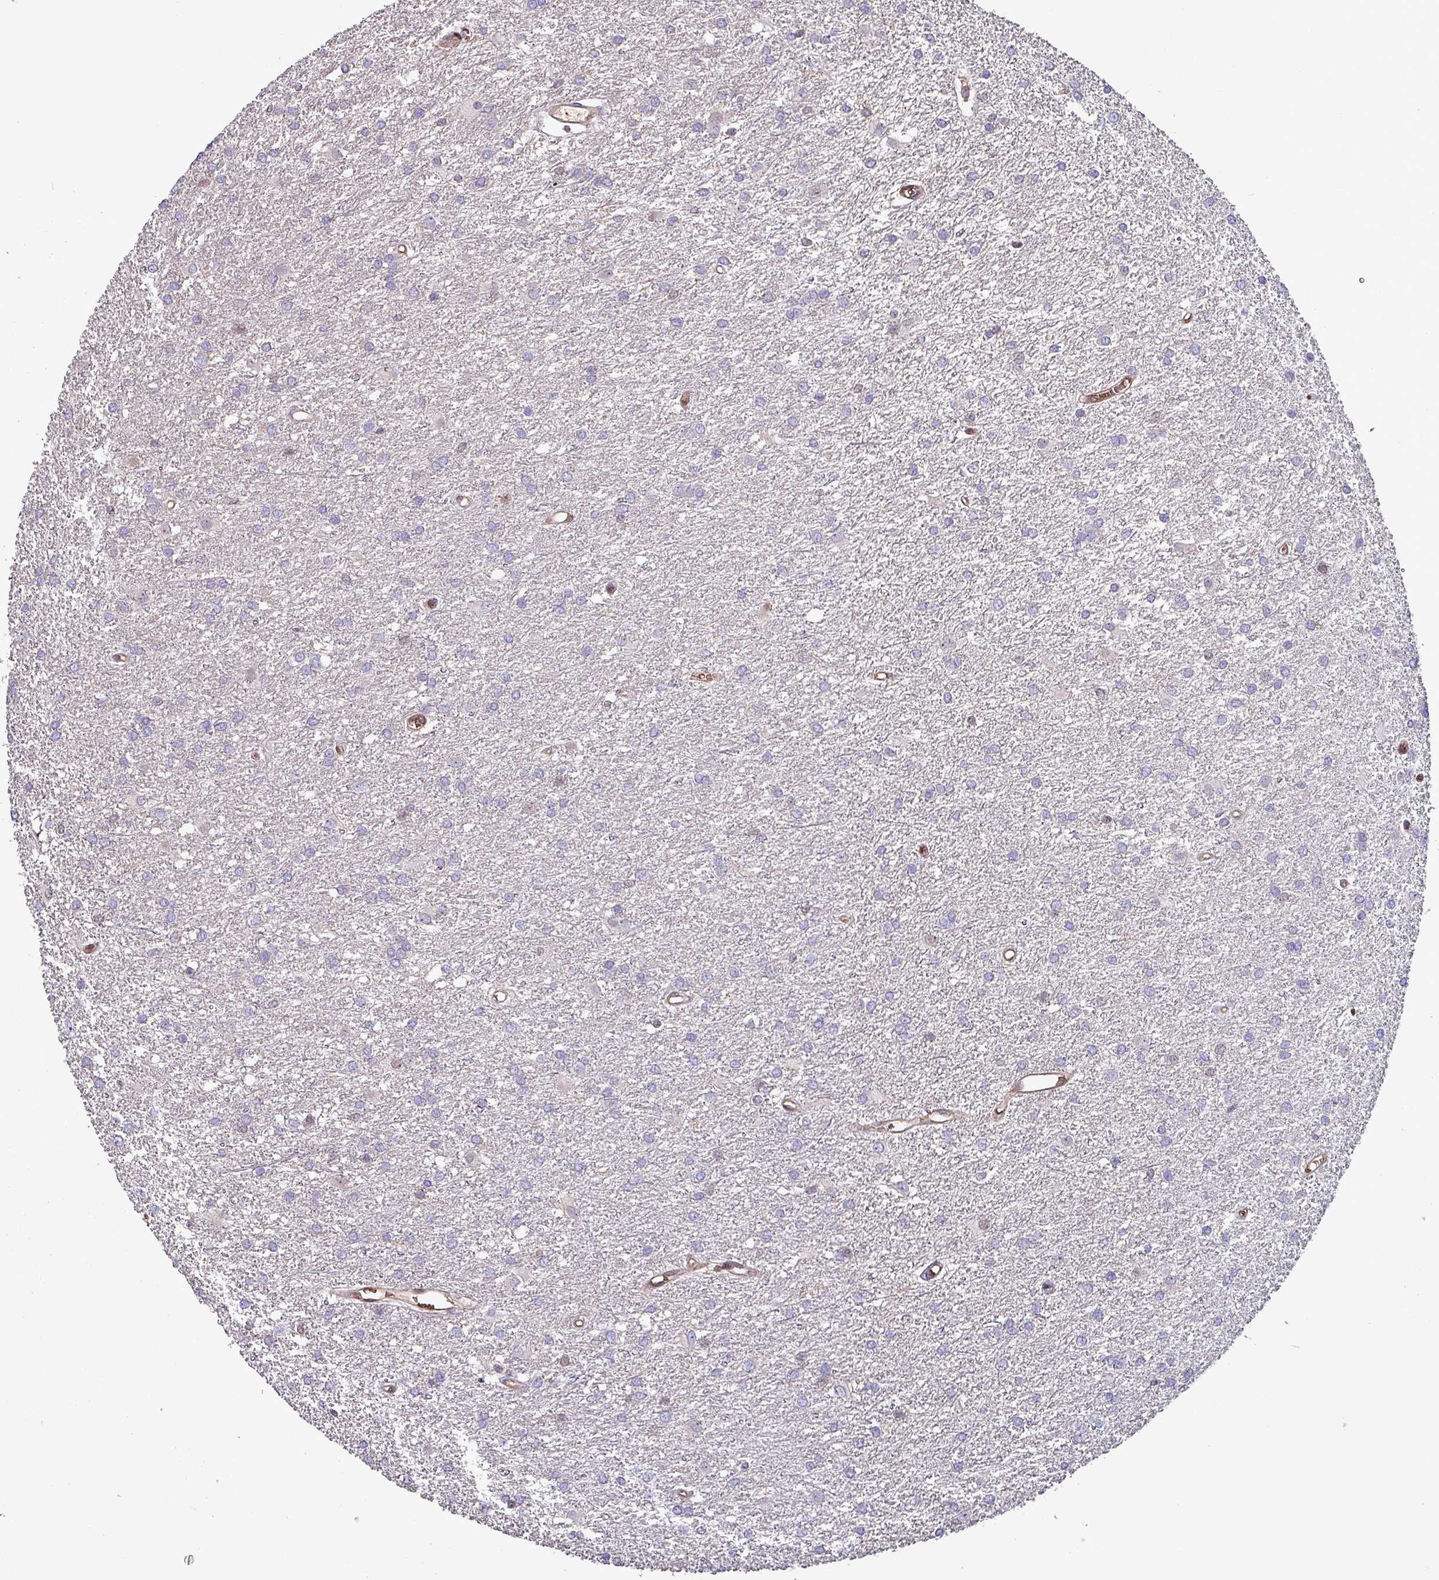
{"staining": {"intensity": "negative", "quantity": "none", "location": "none"}, "tissue": "glioma", "cell_type": "Tumor cells", "image_type": "cancer", "snomed": [{"axis": "morphology", "description": "Glioma, malignant, High grade"}, {"axis": "topography", "description": "Brain"}], "caption": "IHC histopathology image of neoplastic tissue: malignant high-grade glioma stained with DAB exhibits no significant protein expression in tumor cells.", "gene": "PSMB8", "patient": {"sex": "female", "age": 50}}